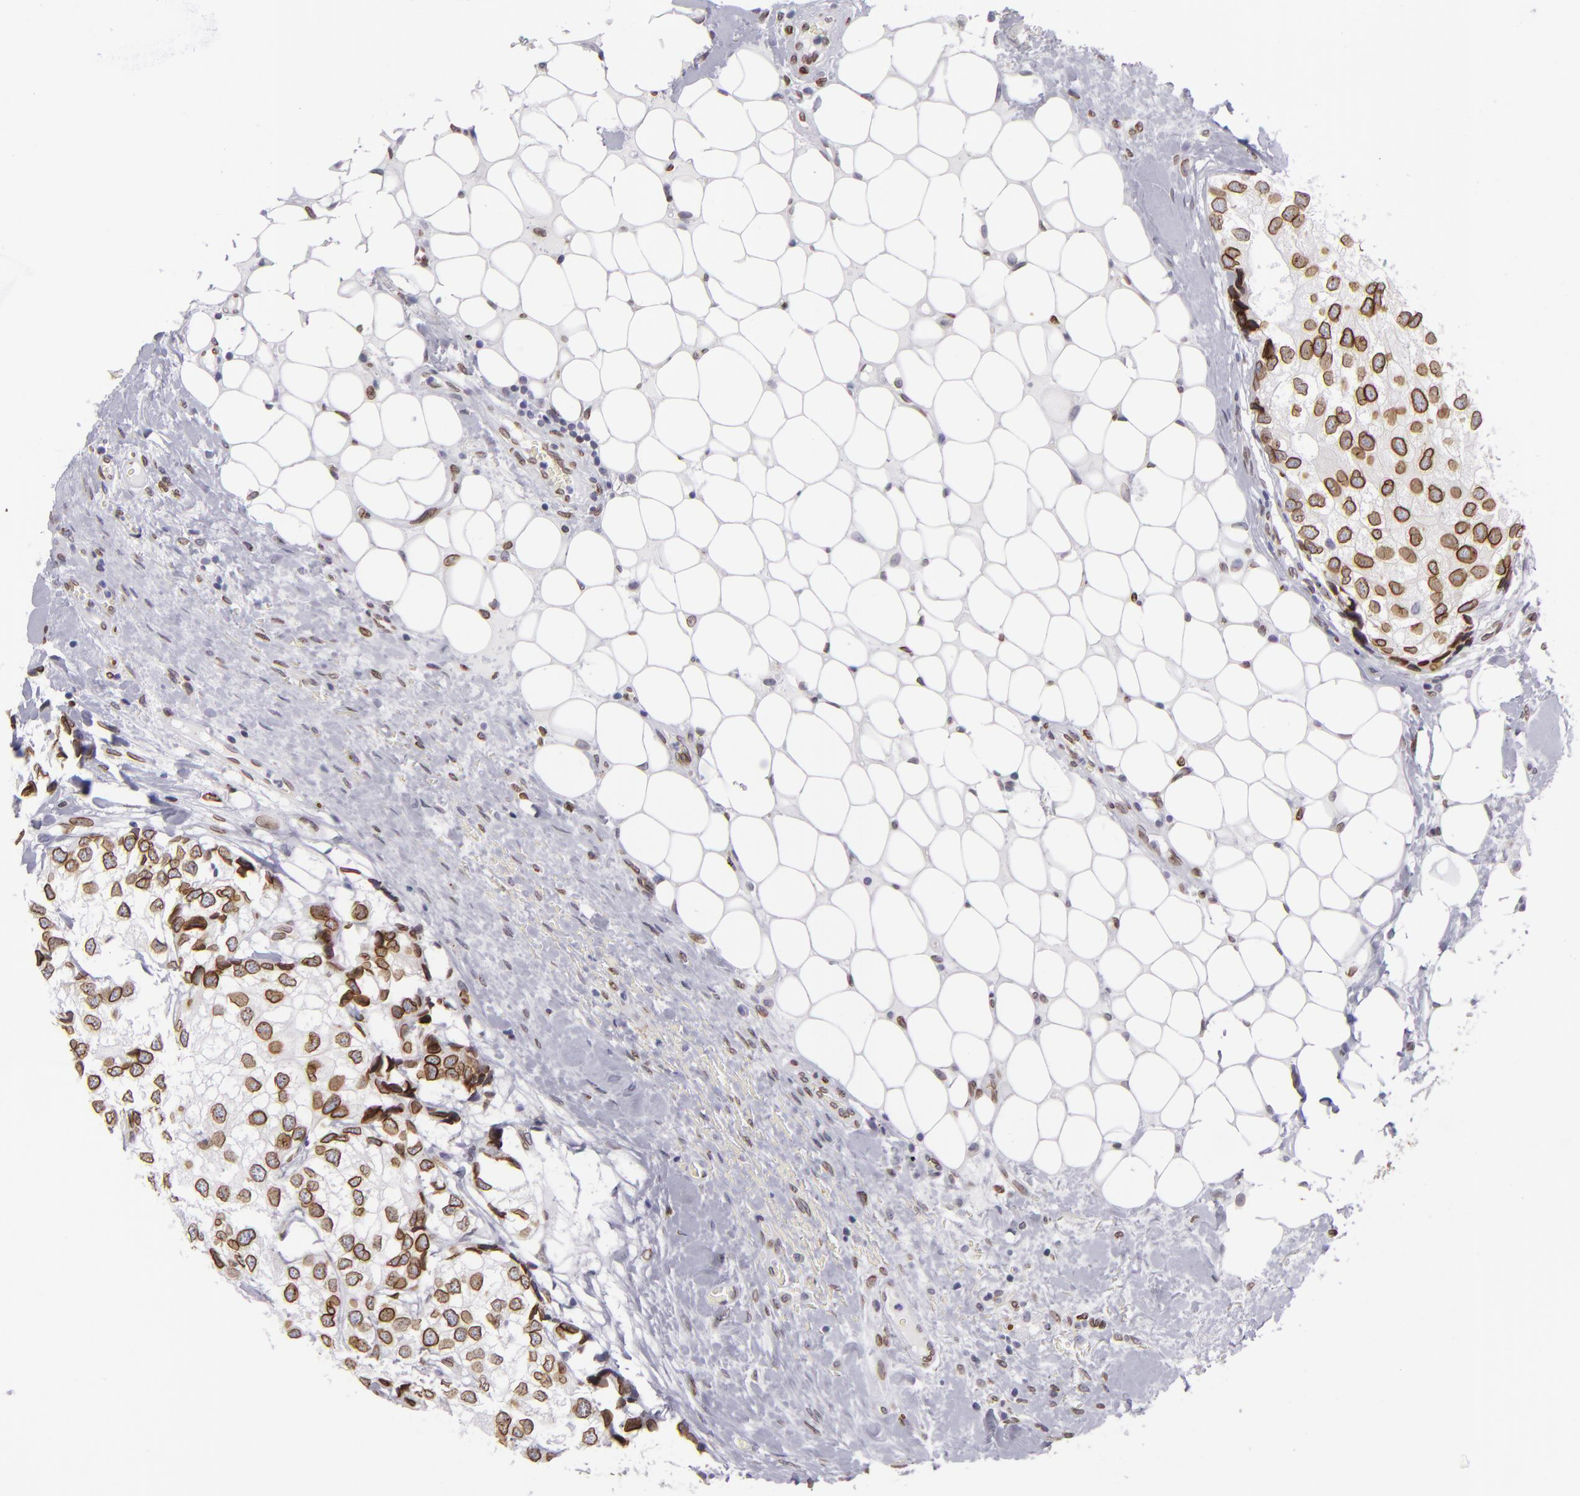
{"staining": {"intensity": "strong", "quantity": ">75%", "location": "nuclear"}, "tissue": "breast cancer", "cell_type": "Tumor cells", "image_type": "cancer", "snomed": [{"axis": "morphology", "description": "Duct carcinoma"}, {"axis": "topography", "description": "Breast"}], "caption": "Tumor cells show strong nuclear expression in approximately >75% of cells in breast cancer.", "gene": "EMD", "patient": {"sex": "female", "age": 68}}